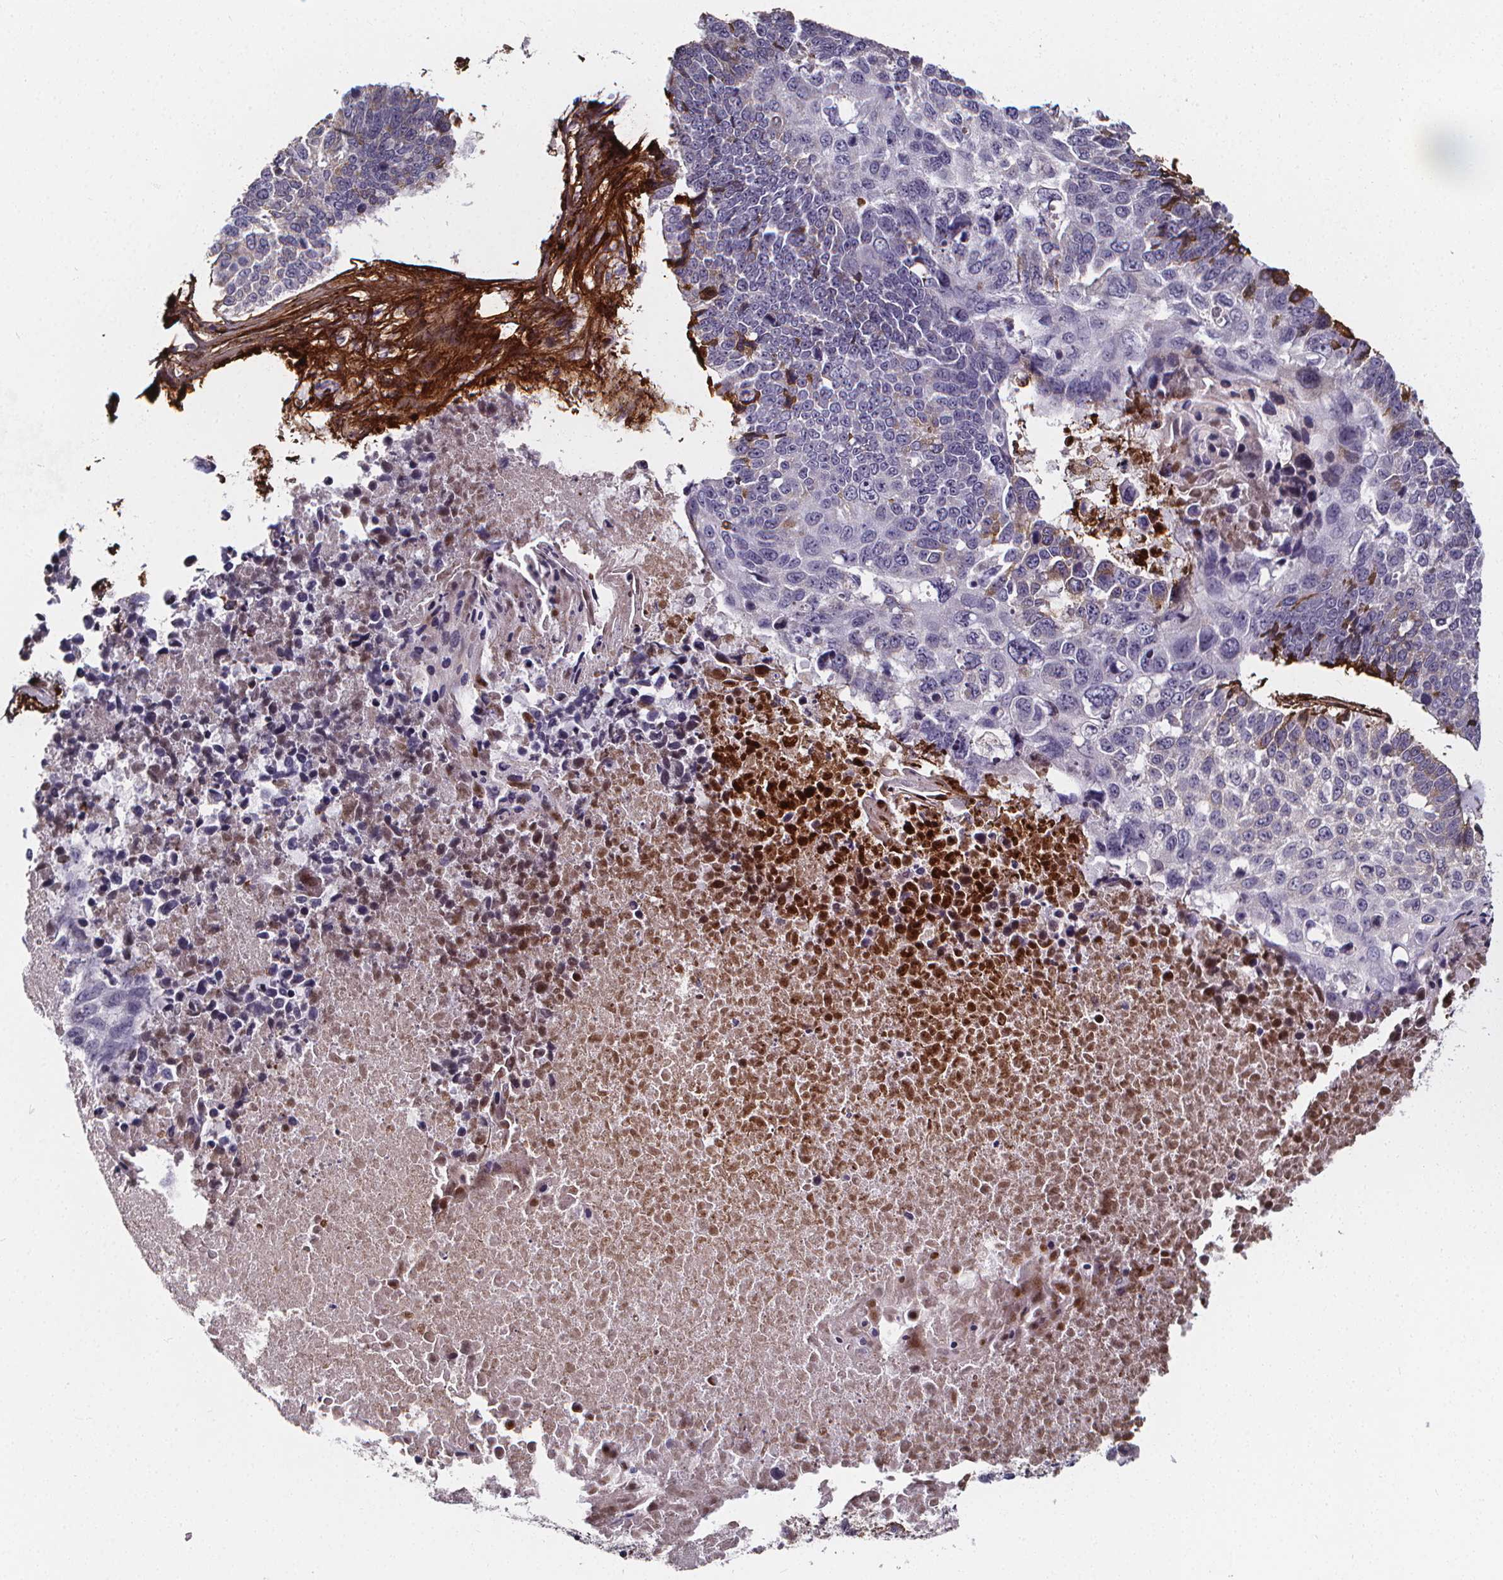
{"staining": {"intensity": "negative", "quantity": "none", "location": "none"}, "tissue": "lung cancer", "cell_type": "Tumor cells", "image_type": "cancer", "snomed": [{"axis": "morphology", "description": "Squamous cell carcinoma, NOS"}, {"axis": "topography", "description": "Lung"}], "caption": "The photomicrograph reveals no significant staining in tumor cells of squamous cell carcinoma (lung). (Brightfield microscopy of DAB immunohistochemistry at high magnification).", "gene": "AEBP1", "patient": {"sex": "male", "age": 73}}